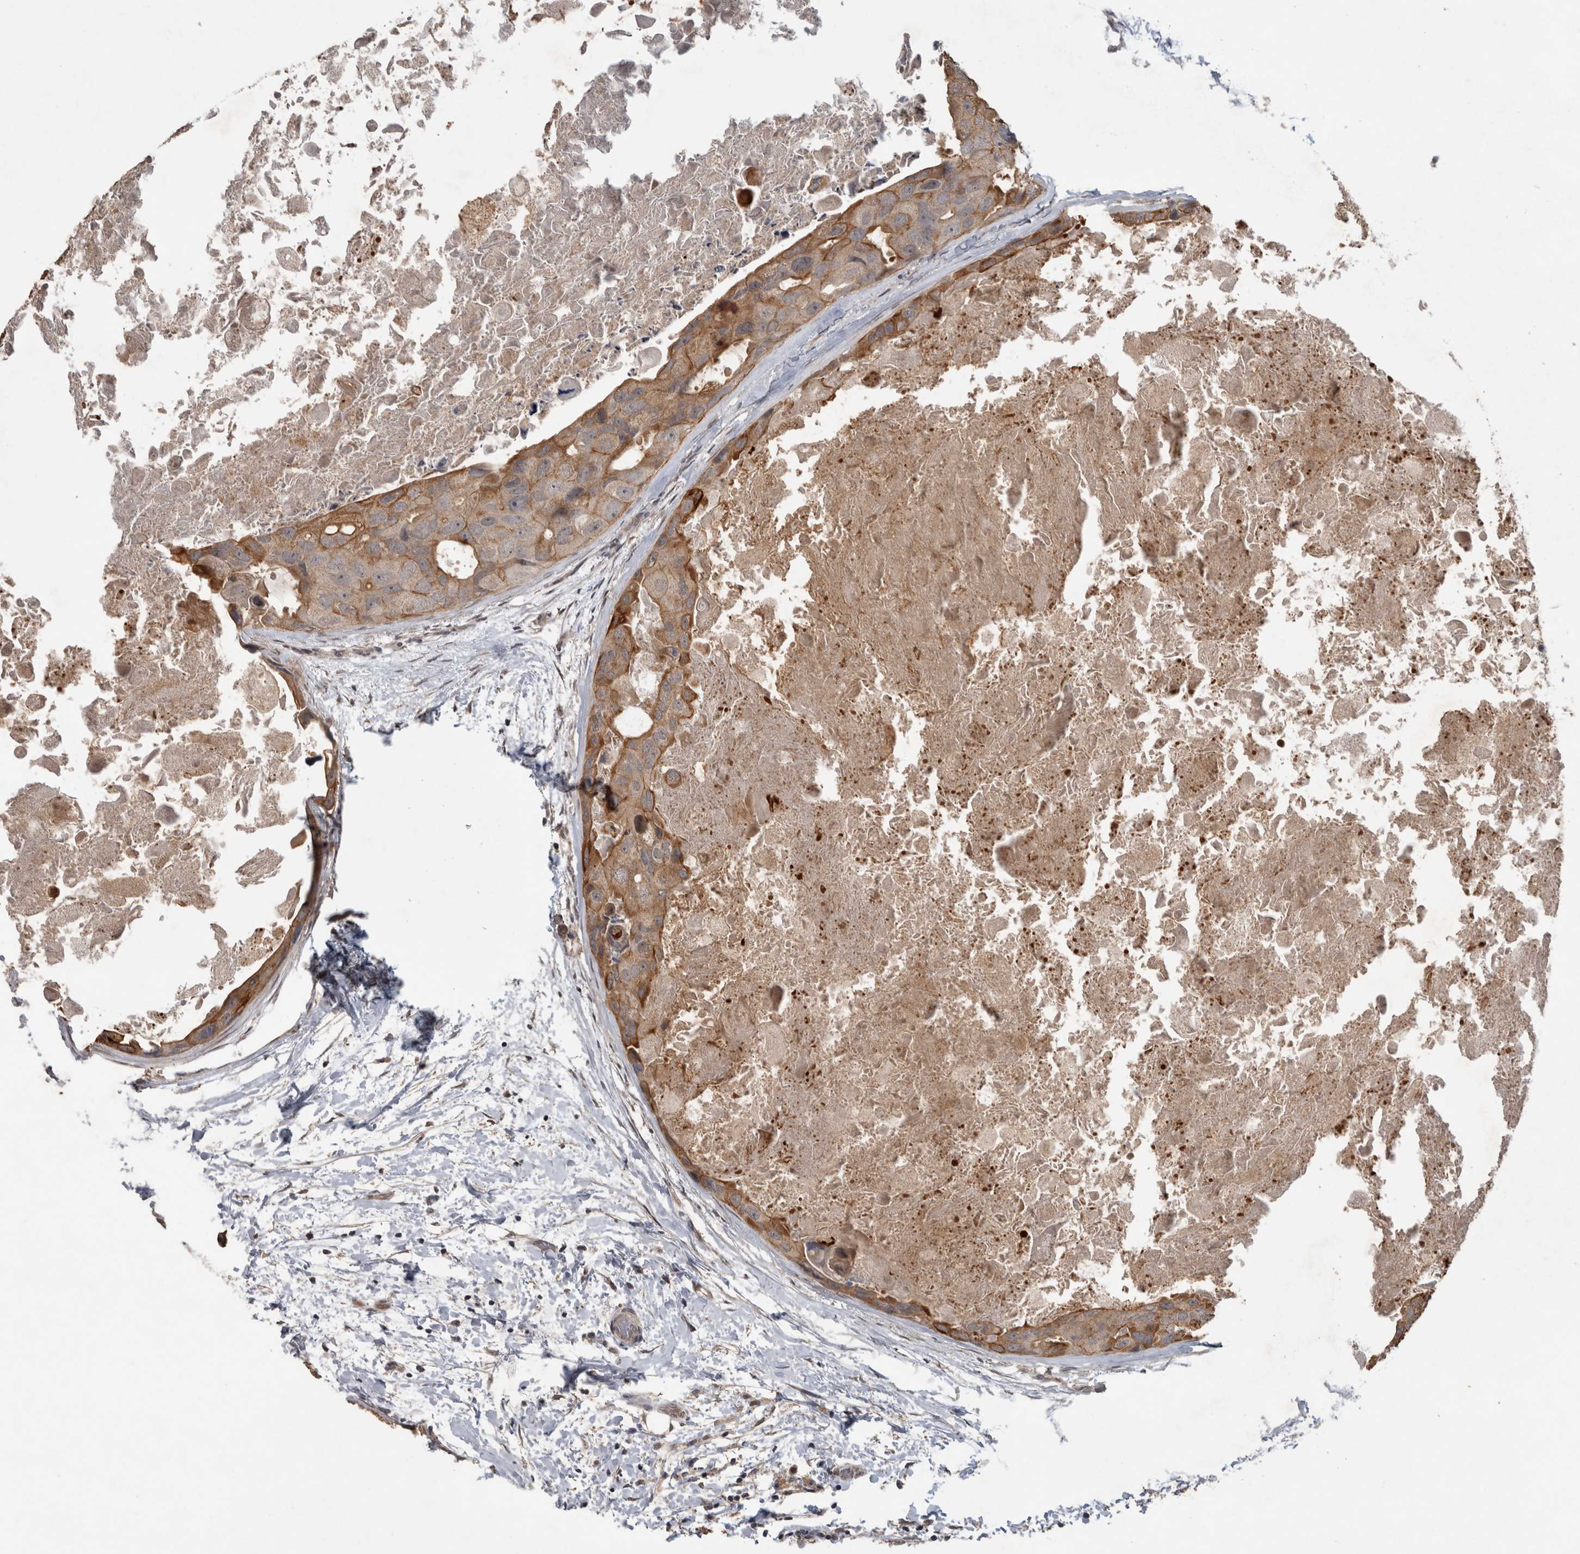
{"staining": {"intensity": "moderate", "quantity": ">75%", "location": "cytoplasmic/membranous"}, "tissue": "breast cancer", "cell_type": "Tumor cells", "image_type": "cancer", "snomed": [{"axis": "morphology", "description": "Duct carcinoma"}, {"axis": "topography", "description": "Breast"}], "caption": "Protein analysis of breast cancer (infiltrating ductal carcinoma) tissue shows moderate cytoplasmic/membranous expression in about >75% of tumor cells. (DAB IHC, brown staining for protein, blue staining for nuclei).", "gene": "RHPN1", "patient": {"sex": "female", "age": 62}}